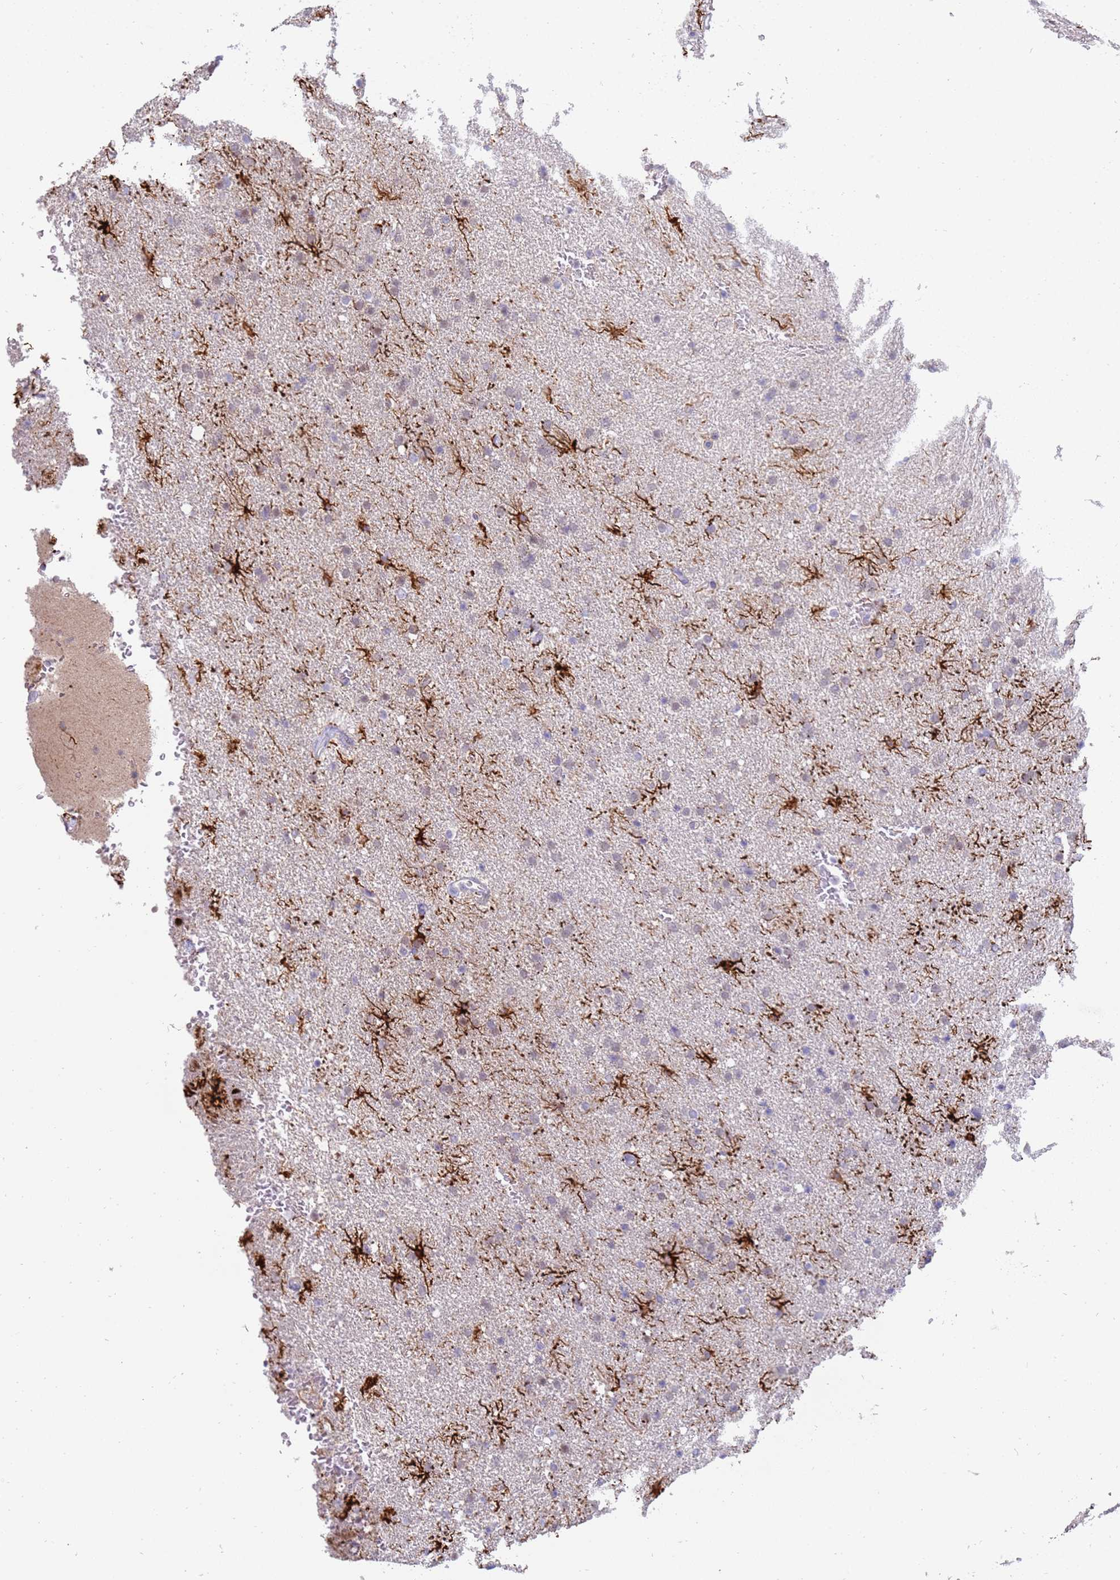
{"staining": {"intensity": "negative", "quantity": "none", "location": "none"}, "tissue": "glioma", "cell_type": "Tumor cells", "image_type": "cancer", "snomed": [{"axis": "morphology", "description": "Glioma, malignant, High grade"}, {"axis": "topography", "description": "Brain"}], "caption": "The immunohistochemistry micrograph has no significant positivity in tumor cells of malignant glioma (high-grade) tissue.", "gene": "STK25", "patient": {"sex": "male", "age": 72}}